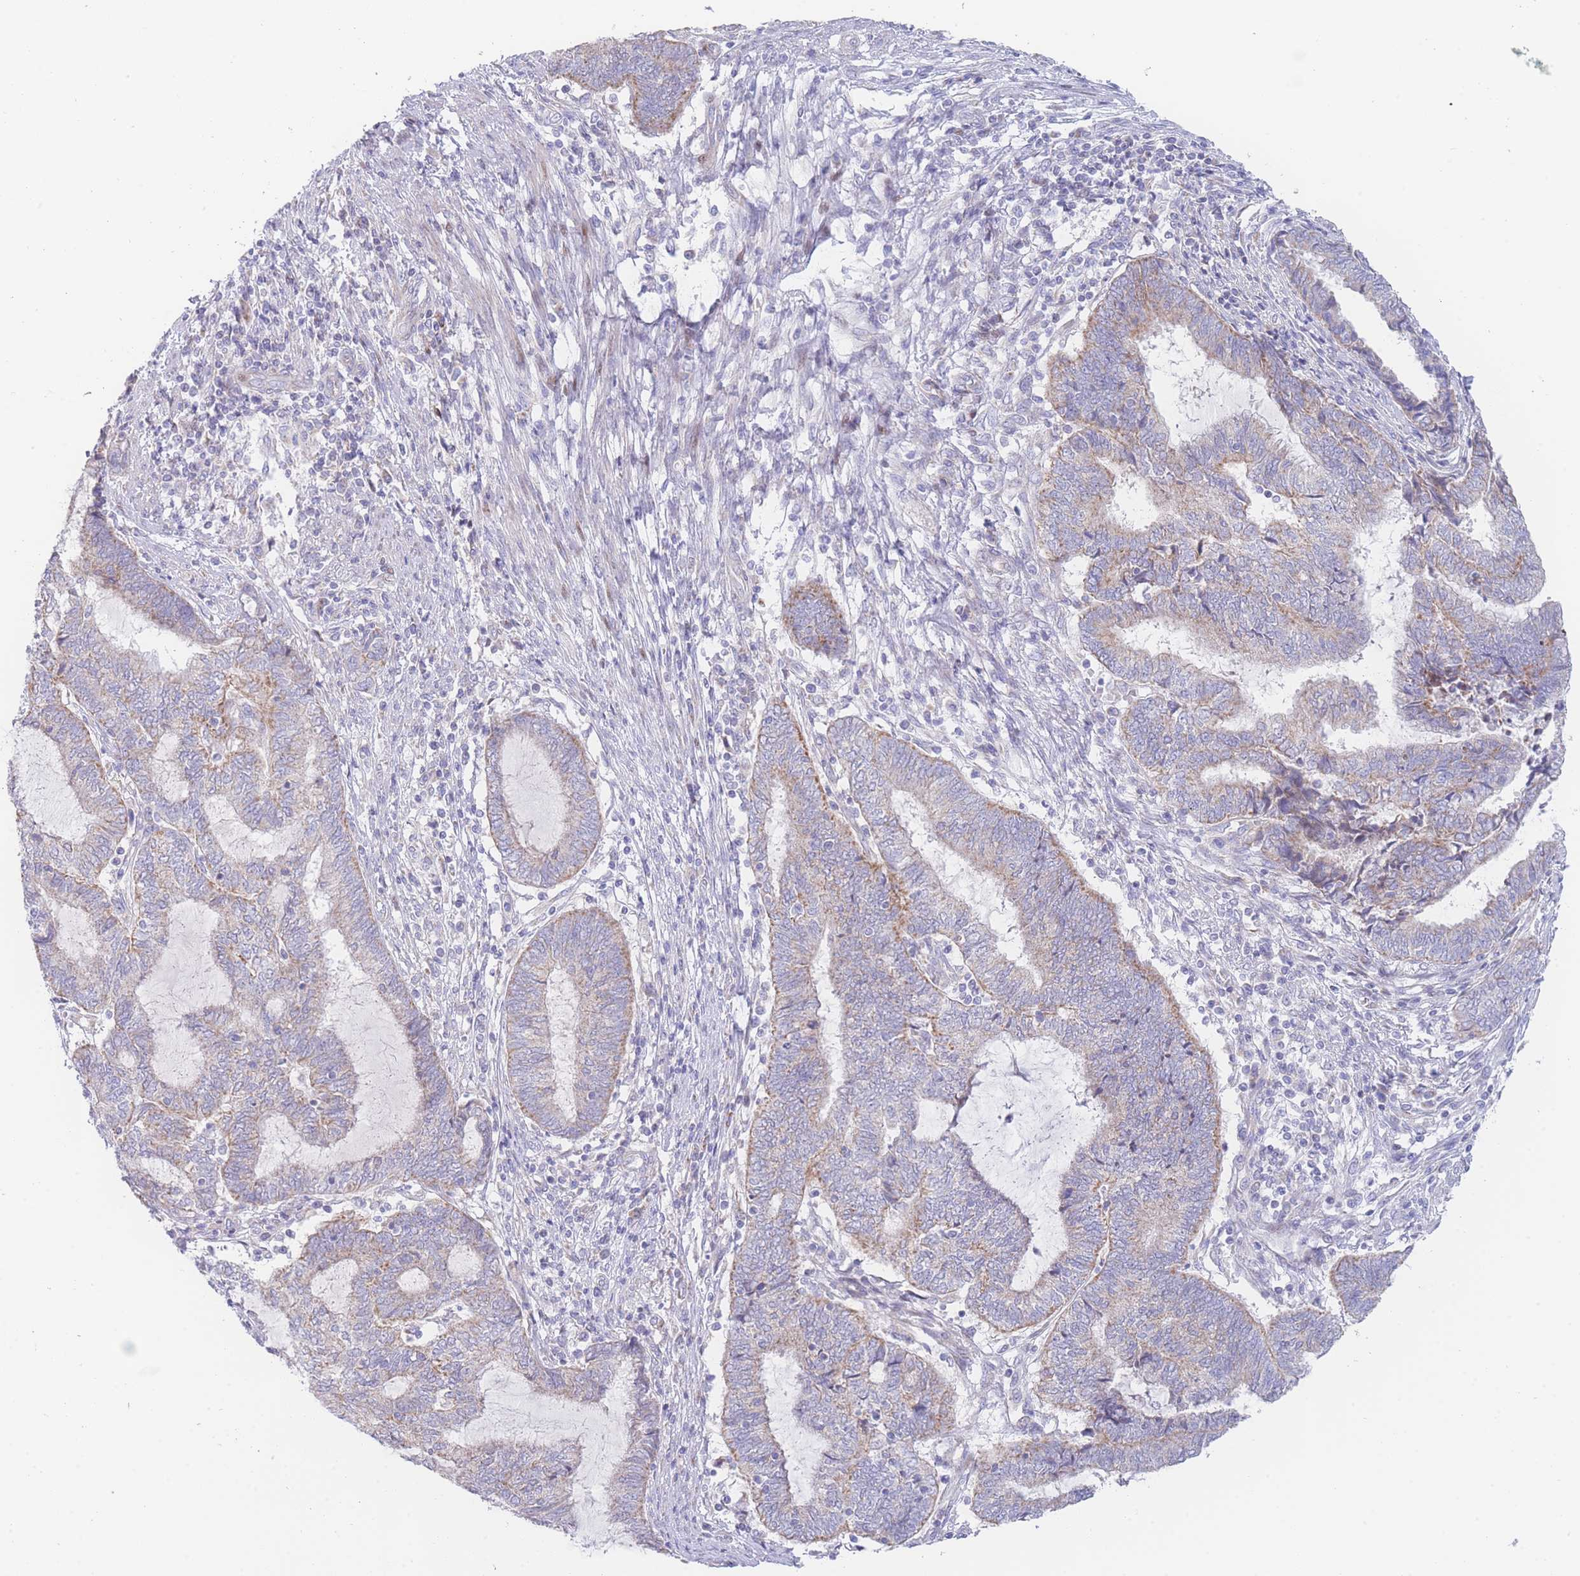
{"staining": {"intensity": "moderate", "quantity": "25%-75%", "location": "cytoplasmic/membranous"}, "tissue": "endometrial cancer", "cell_type": "Tumor cells", "image_type": "cancer", "snomed": [{"axis": "morphology", "description": "Adenocarcinoma, NOS"}, {"axis": "topography", "description": "Uterus"}, {"axis": "topography", "description": "Endometrium"}], "caption": "An immunohistochemistry (IHC) photomicrograph of neoplastic tissue is shown. Protein staining in brown shows moderate cytoplasmic/membranous positivity in endometrial adenocarcinoma within tumor cells.", "gene": "GPAM", "patient": {"sex": "female", "age": 70}}